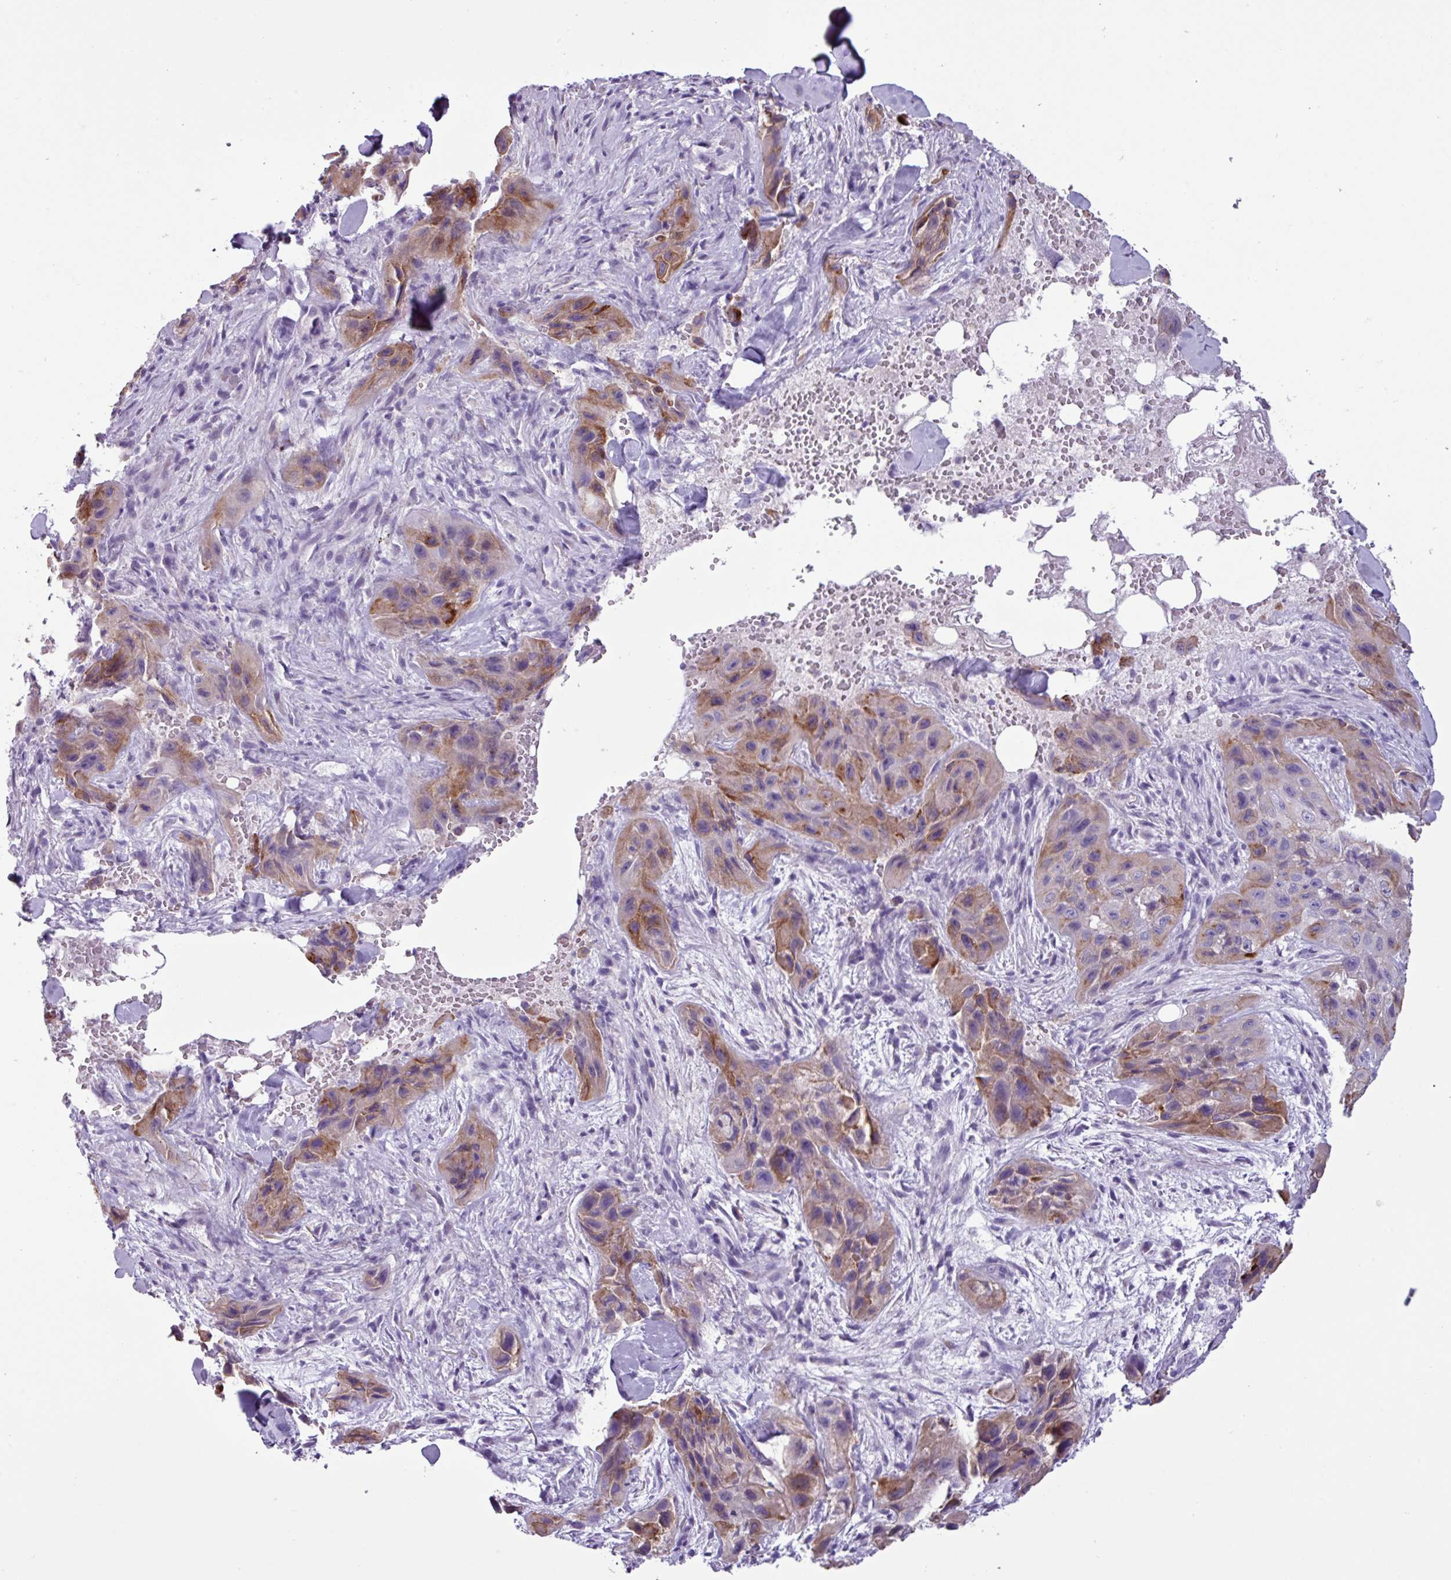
{"staining": {"intensity": "moderate", "quantity": "25%-75%", "location": "cytoplasmic/membranous"}, "tissue": "skin cancer", "cell_type": "Tumor cells", "image_type": "cancer", "snomed": [{"axis": "morphology", "description": "Squamous cell carcinoma, NOS"}, {"axis": "topography", "description": "Skin"}, {"axis": "topography", "description": "Subcutis"}], "caption": "Protein expression analysis of skin cancer exhibits moderate cytoplasmic/membranous expression in approximately 25%-75% of tumor cells.", "gene": "CYSTM1", "patient": {"sex": "male", "age": 73}}